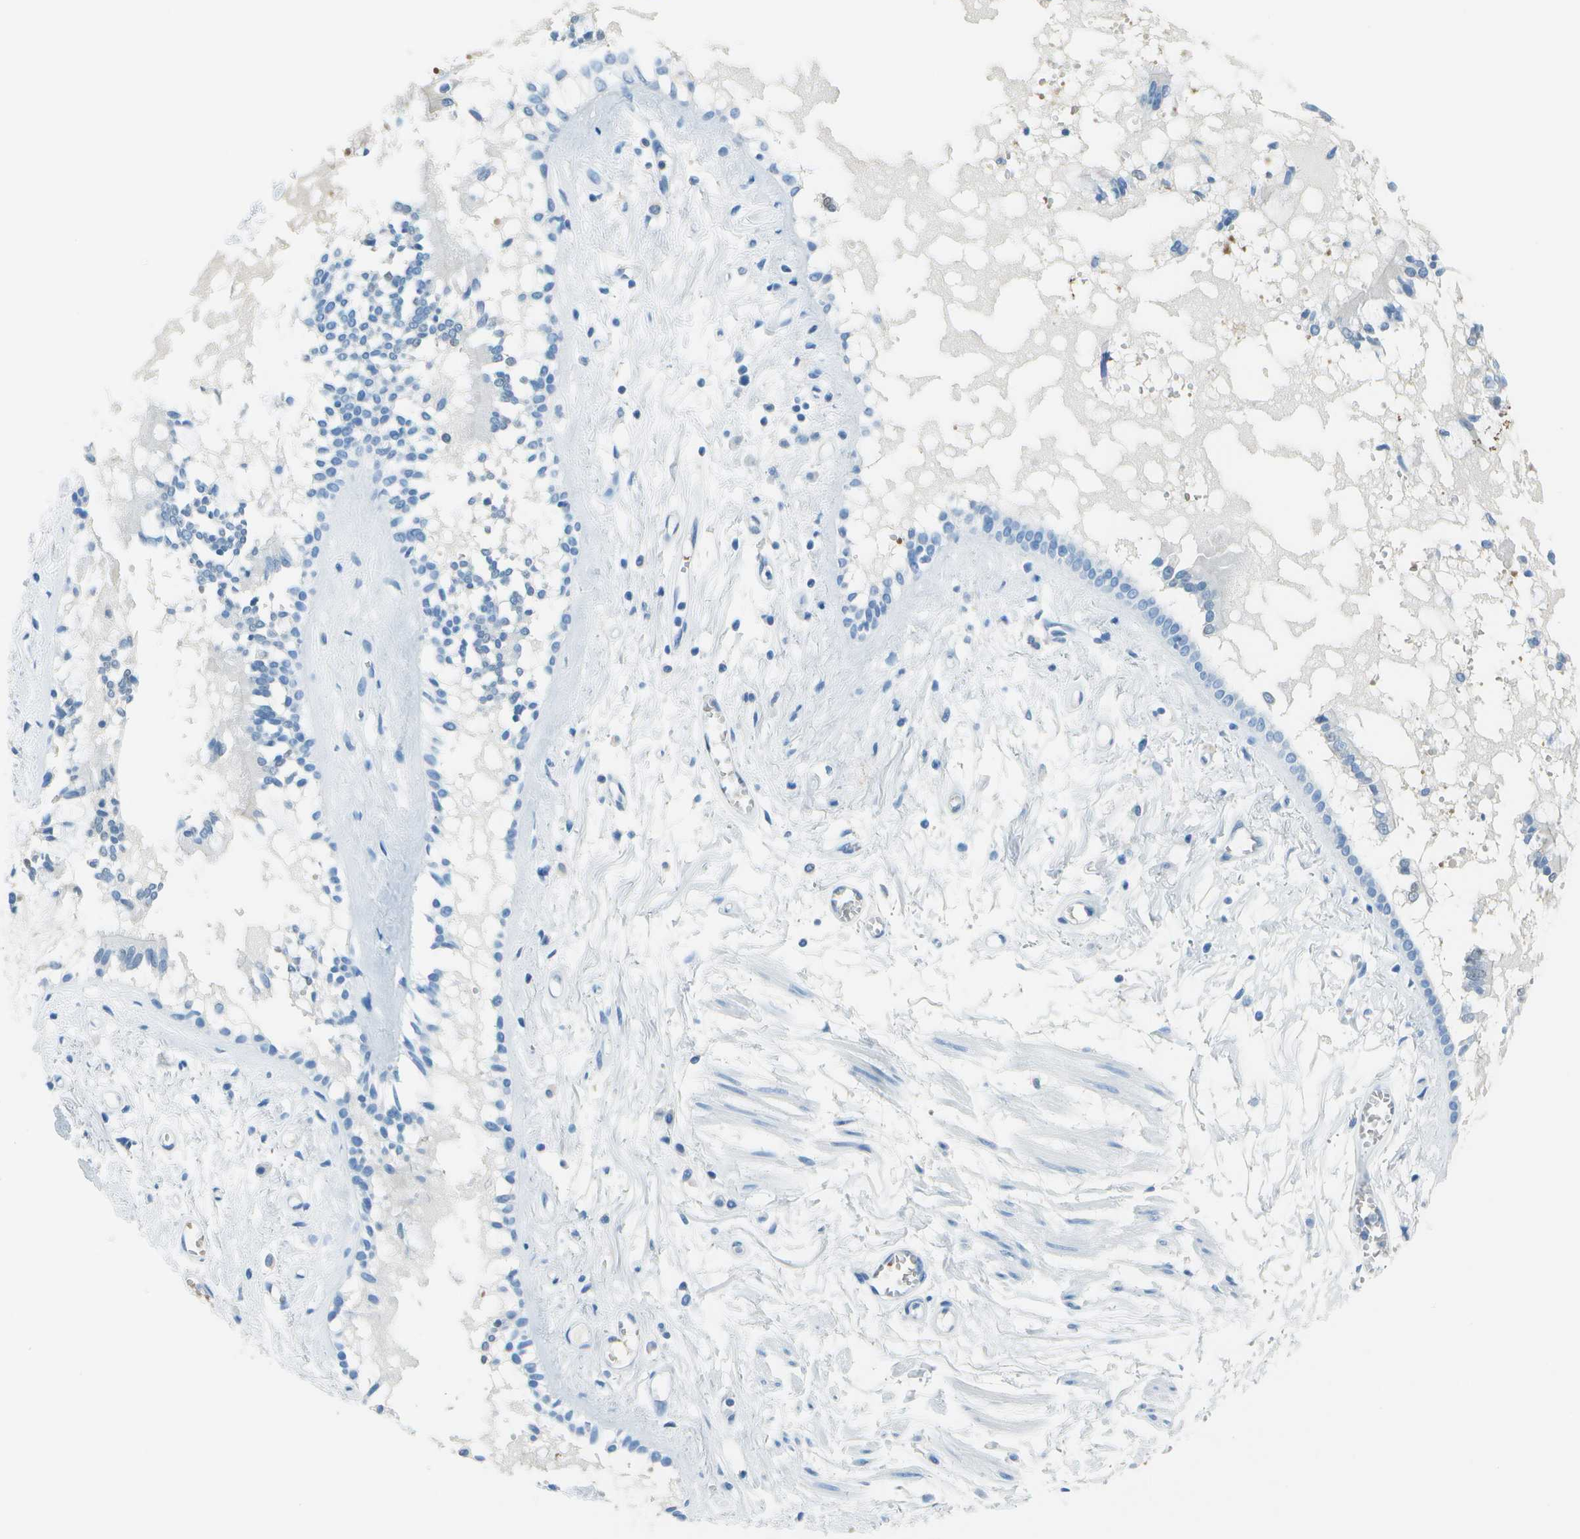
{"staining": {"intensity": "negative", "quantity": "none", "location": "none"}, "tissue": "bronchus", "cell_type": "Respiratory epithelial cells", "image_type": "normal", "snomed": [{"axis": "morphology", "description": "Normal tissue, NOS"}, {"axis": "morphology", "description": "Inflammation, NOS"}, {"axis": "topography", "description": "Cartilage tissue"}, {"axis": "topography", "description": "Lung"}], "caption": "Immunohistochemistry of benign human bronchus reveals no positivity in respiratory epithelial cells.", "gene": "ASL", "patient": {"sex": "male", "age": 71}}